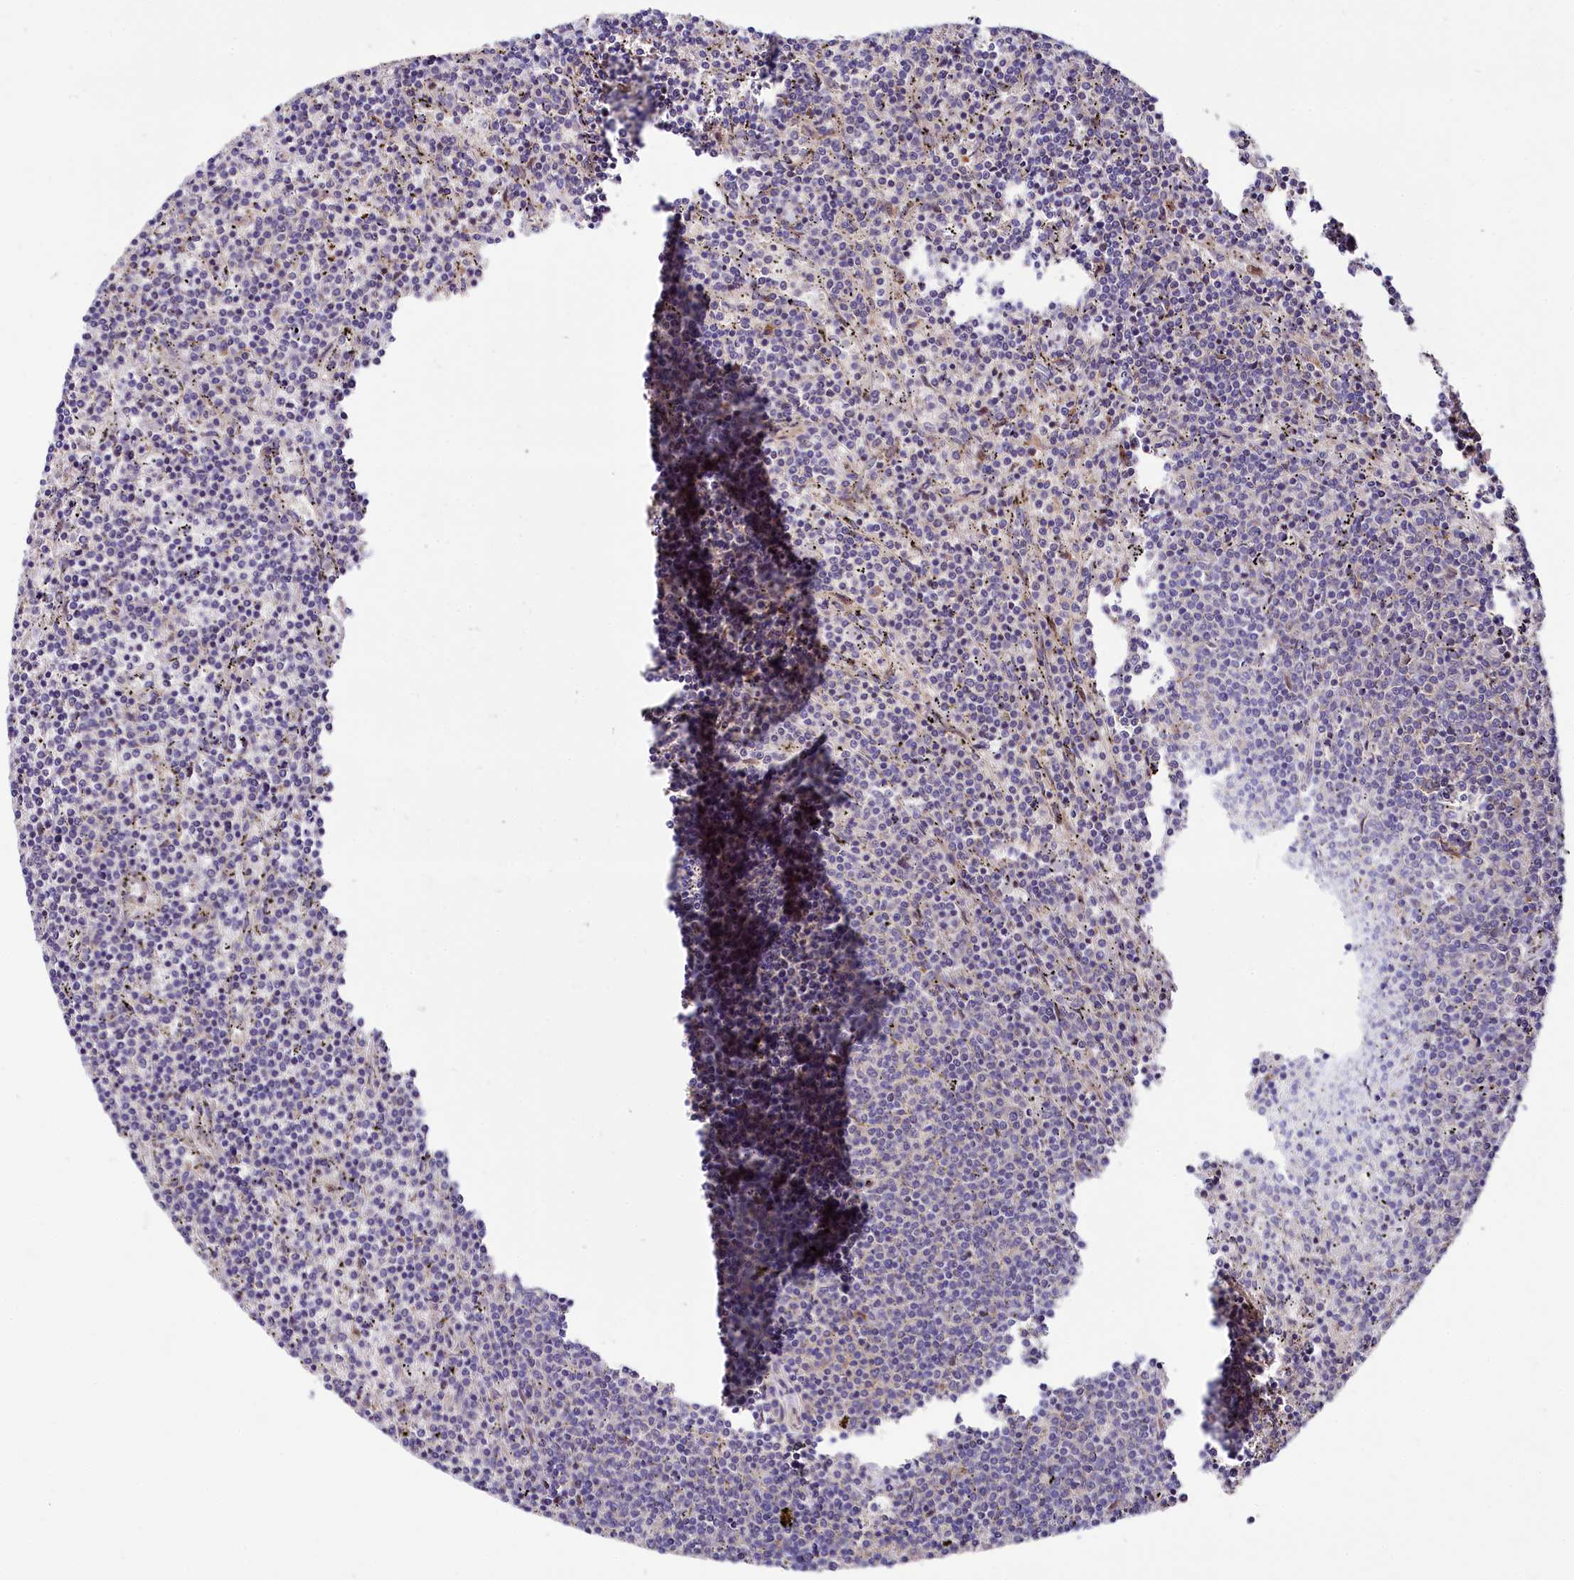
{"staining": {"intensity": "negative", "quantity": "none", "location": "none"}, "tissue": "lymphoma", "cell_type": "Tumor cells", "image_type": "cancer", "snomed": [{"axis": "morphology", "description": "Malignant lymphoma, non-Hodgkin's type, Low grade"}, {"axis": "topography", "description": "Spleen"}], "caption": "This is an immunohistochemistry (IHC) image of lymphoma. There is no positivity in tumor cells.", "gene": "PDZRN3", "patient": {"sex": "female", "age": 50}}